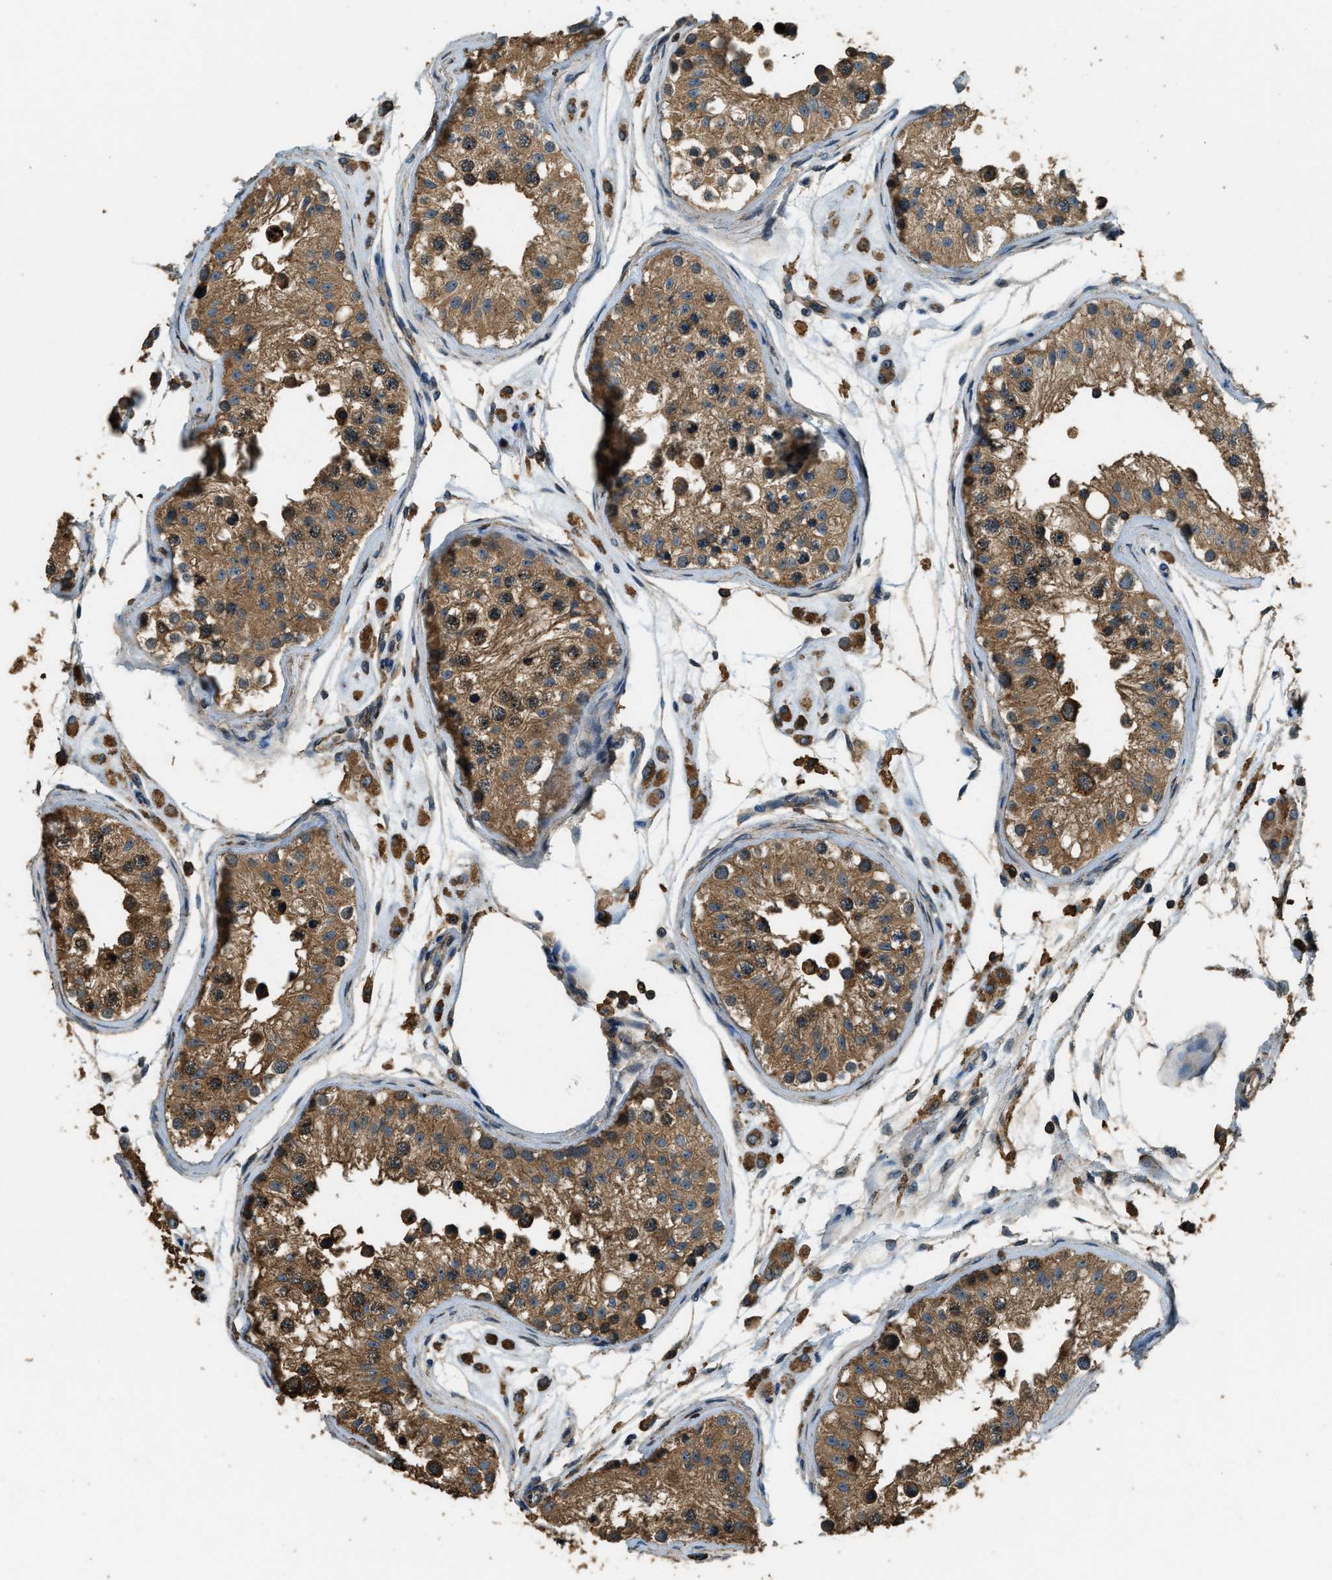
{"staining": {"intensity": "moderate", "quantity": ">75%", "location": "cytoplasmic/membranous"}, "tissue": "testis", "cell_type": "Cells in seminiferous ducts", "image_type": "normal", "snomed": [{"axis": "morphology", "description": "Normal tissue, NOS"}, {"axis": "morphology", "description": "Adenocarcinoma, metastatic, NOS"}, {"axis": "topography", "description": "Testis"}], "caption": "Testis was stained to show a protein in brown. There is medium levels of moderate cytoplasmic/membranous staining in about >75% of cells in seminiferous ducts. (Brightfield microscopy of DAB IHC at high magnification).", "gene": "ERGIC1", "patient": {"sex": "male", "age": 26}}